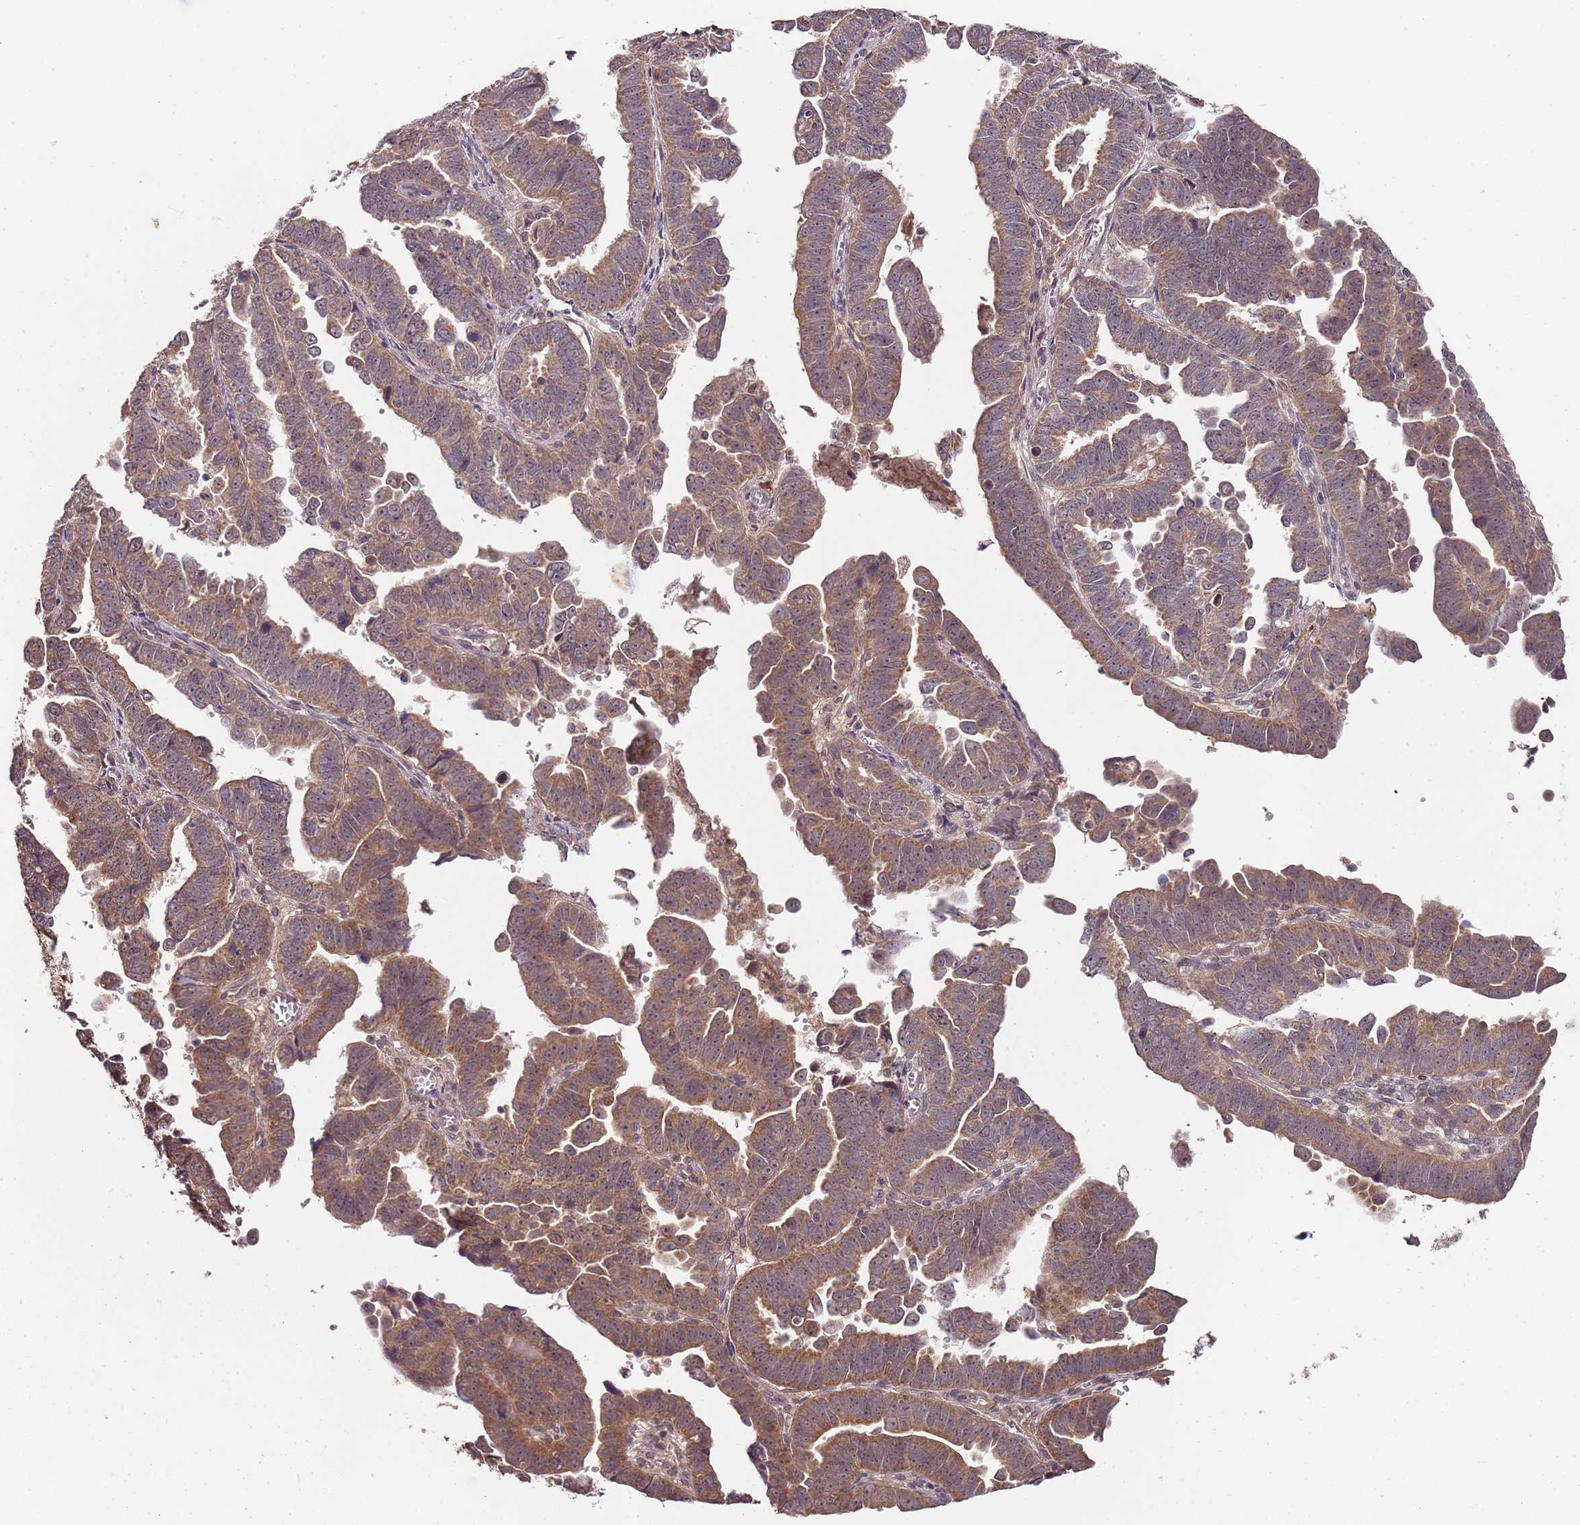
{"staining": {"intensity": "moderate", "quantity": "25%-75%", "location": "cytoplasmic/membranous"}, "tissue": "endometrial cancer", "cell_type": "Tumor cells", "image_type": "cancer", "snomed": [{"axis": "morphology", "description": "Adenocarcinoma, NOS"}, {"axis": "topography", "description": "Endometrium"}], "caption": "Protein analysis of endometrial adenocarcinoma tissue exhibits moderate cytoplasmic/membranous positivity in about 25%-75% of tumor cells. The staining was performed using DAB, with brown indicating positive protein expression. Nuclei are stained blue with hematoxylin.", "gene": "LIN37", "patient": {"sex": "female", "age": 75}}